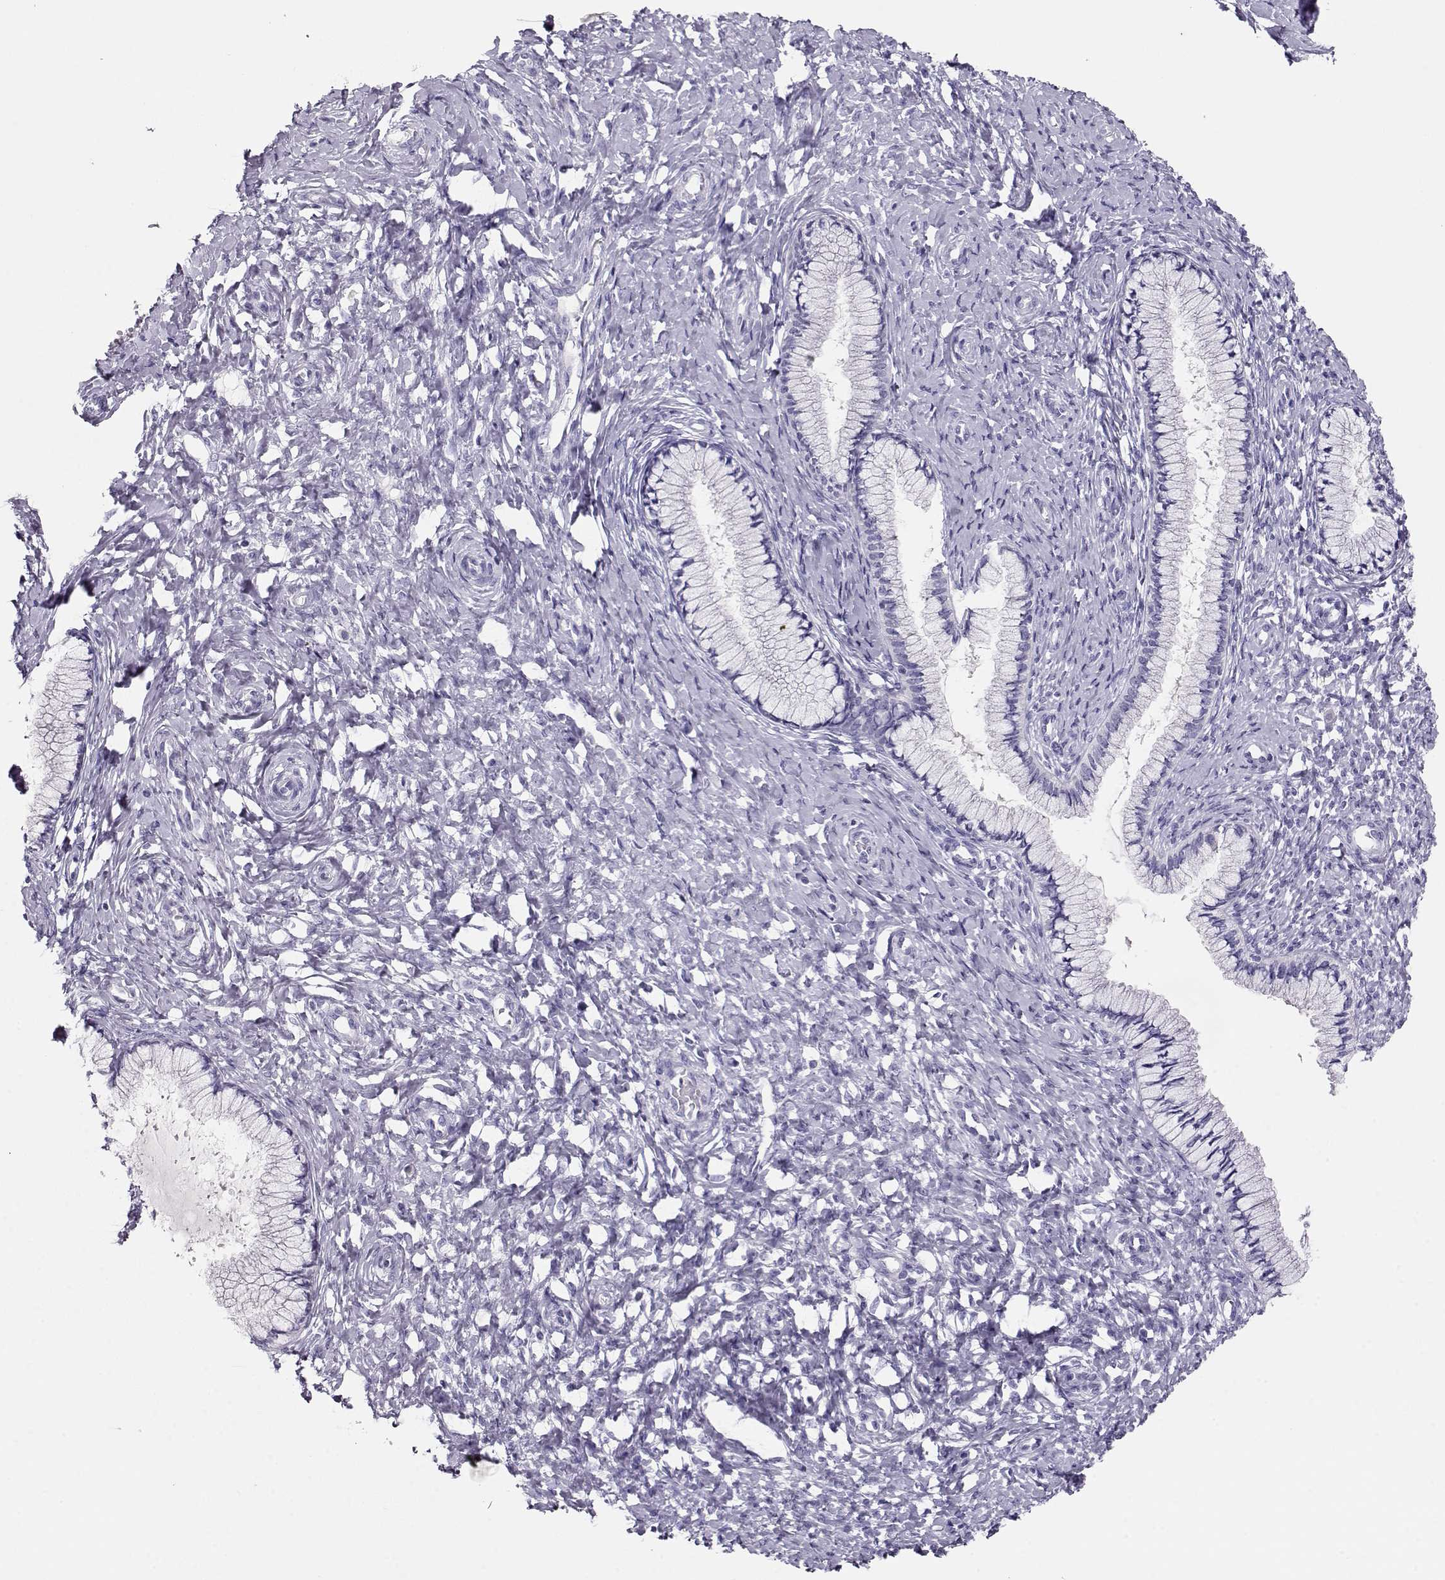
{"staining": {"intensity": "negative", "quantity": "none", "location": "none"}, "tissue": "cervix", "cell_type": "Glandular cells", "image_type": "normal", "snomed": [{"axis": "morphology", "description": "Normal tissue, NOS"}, {"axis": "topography", "description": "Cervix"}], "caption": "DAB (3,3'-diaminobenzidine) immunohistochemical staining of normal human cervix displays no significant staining in glandular cells.", "gene": "CRX", "patient": {"sex": "female", "age": 37}}